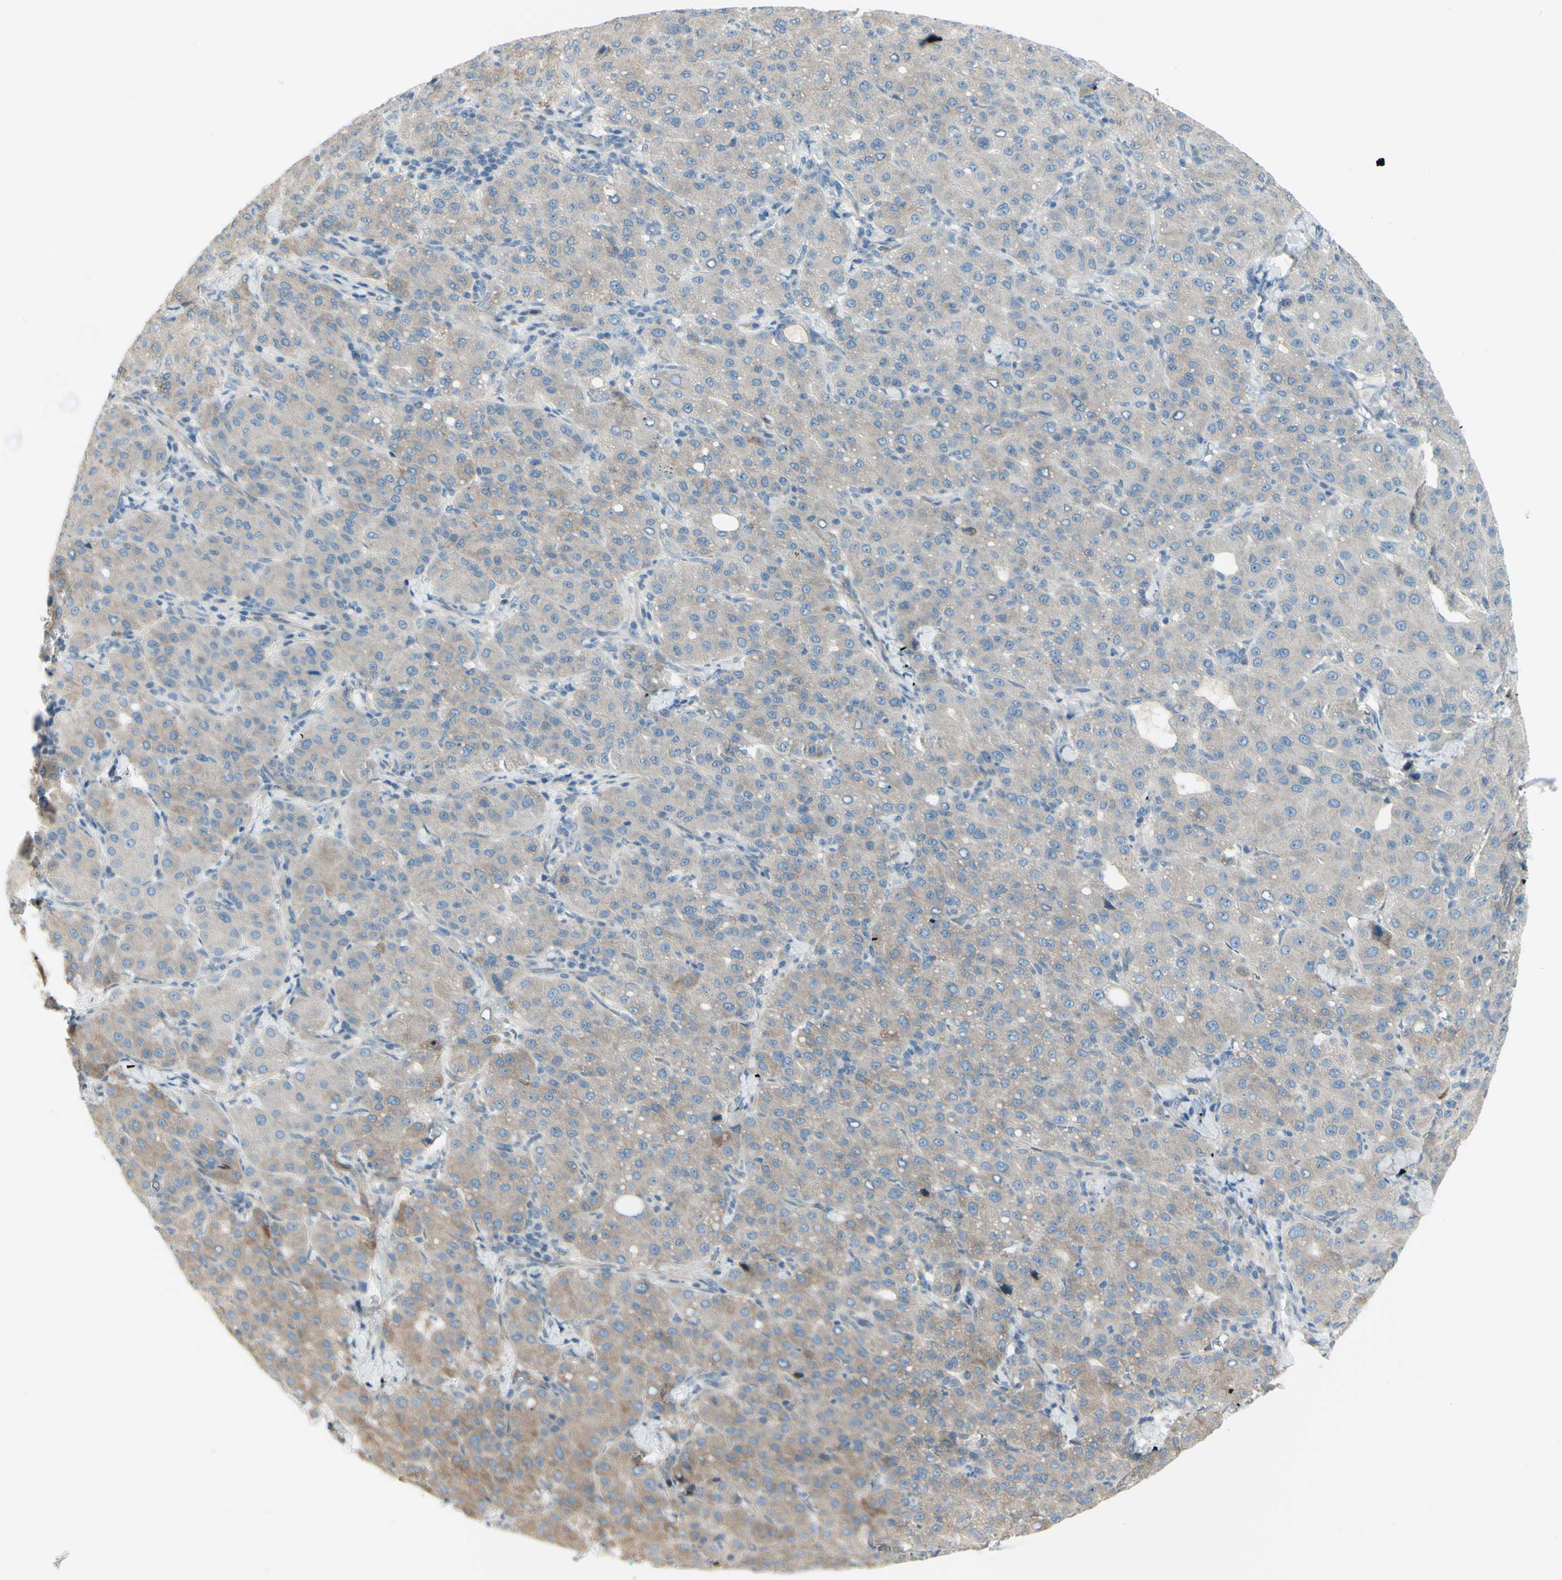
{"staining": {"intensity": "moderate", "quantity": "25%-75%", "location": "cytoplasmic/membranous"}, "tissue": "liver cancer", "cell_type": "Tumor cells", "image_type": "cancer", "snomed": [{"axis": "morphology", "description": "Carcinoma, Hepatocellular, NOS"}, {"axis": "topography", "description": "Liver"}], "caption": "Liver hepatocellular carcinoma tissue exhibits moderate cytoplasmic/membranous expression in approximately 25%-75% of tumor cells", "gene": "LRRK1", "patient": {"sex": "male", "age": 65}}